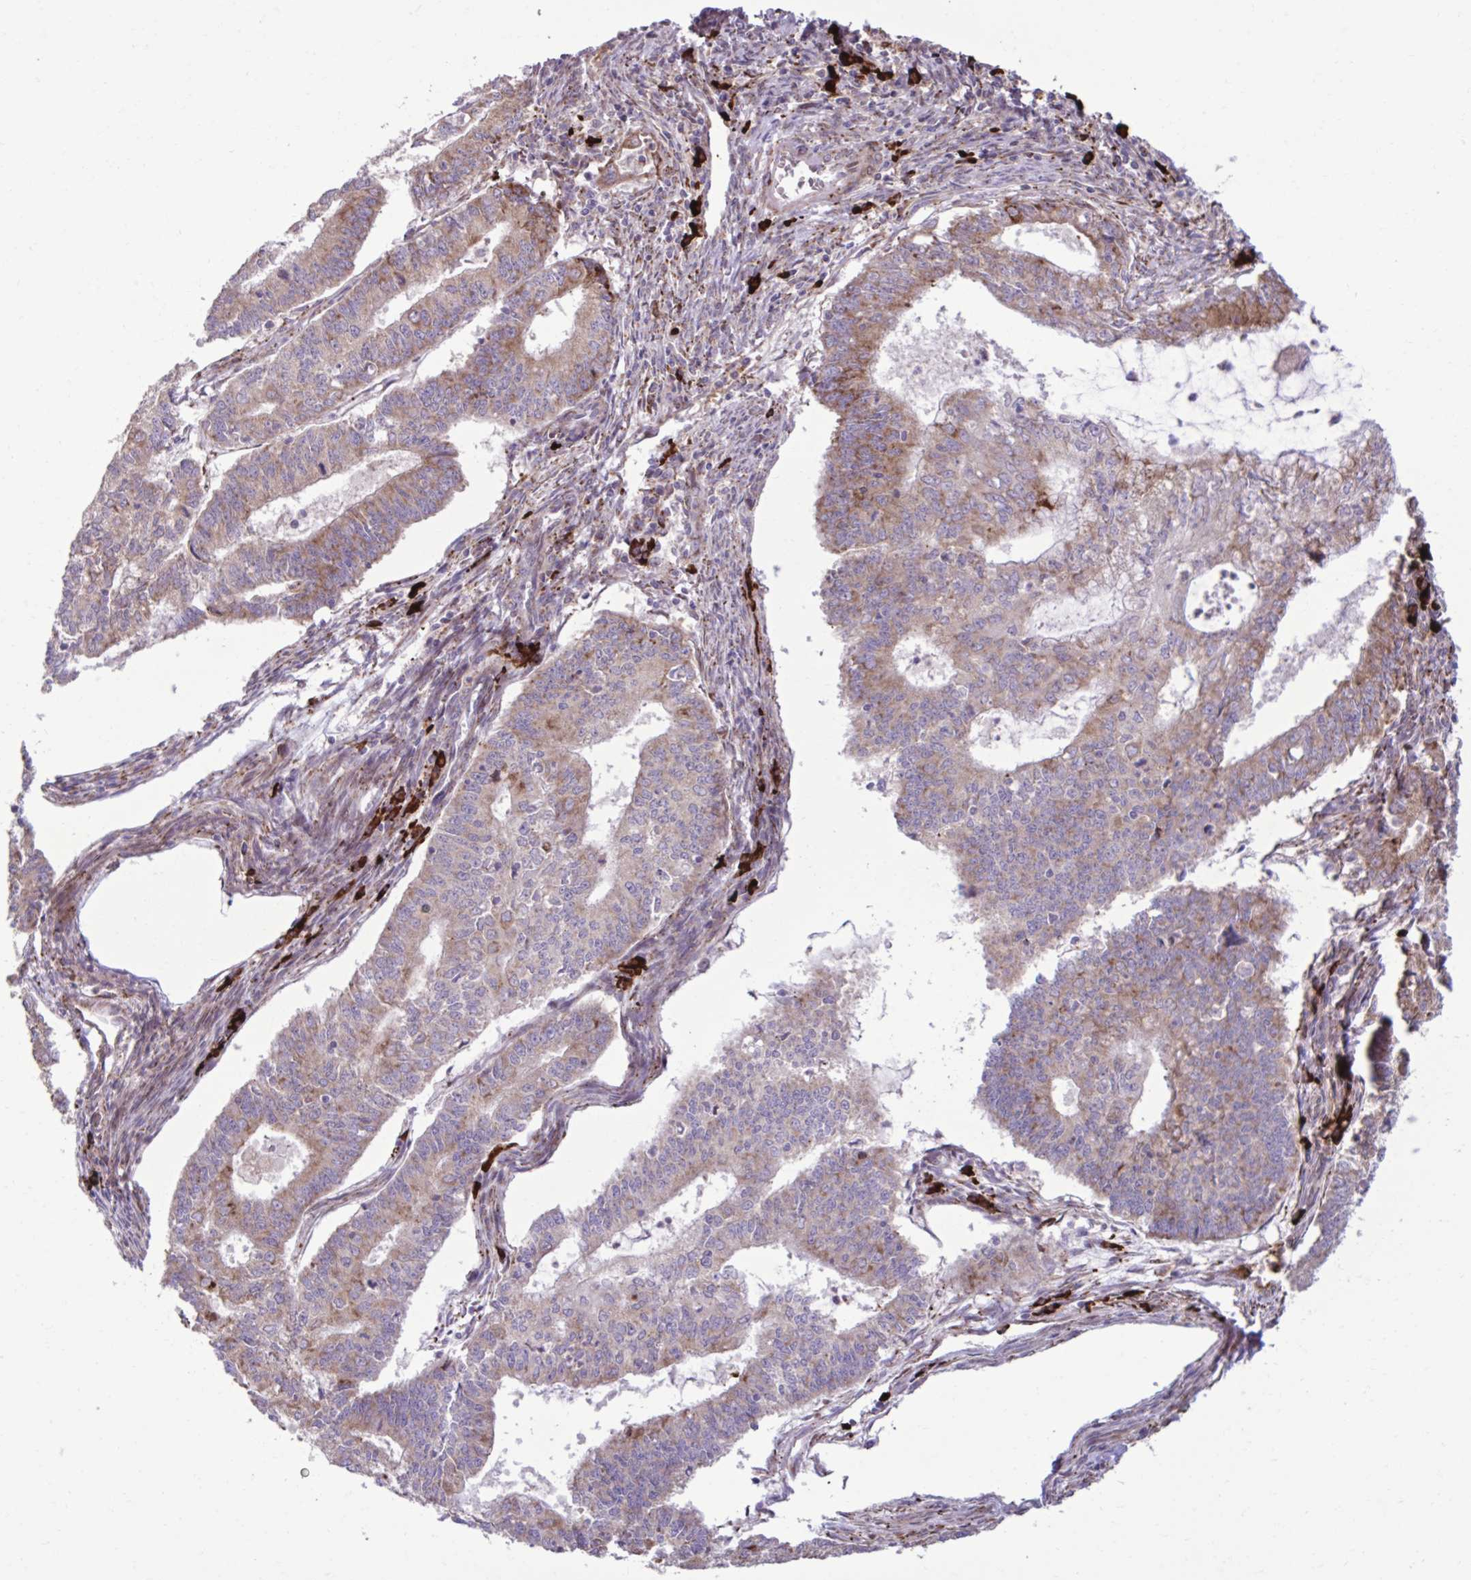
{"staining": {"intensity": "moderate", "quantity": "25%-75%", "location": "cytoplasmic/membranous"}, "tissue": "endometrial cancer", "cell_type": "Tumor cells", "image_type": "cancer", "snomed": [{"axis": "morphology", "description": "Adenocarcinoma, NOS"}, {"axis": "topography", "description": "Endometrium"}], "caption": "High-power microscopy captured an IHC photomicrograph of endometrial adenocarcinoma, revealing moderate cytoplasmic/membranous staining in about 25%-75% of tumor cells.", "gene": "LIMS1", "patient": {"sex": "female", "age": 61}}